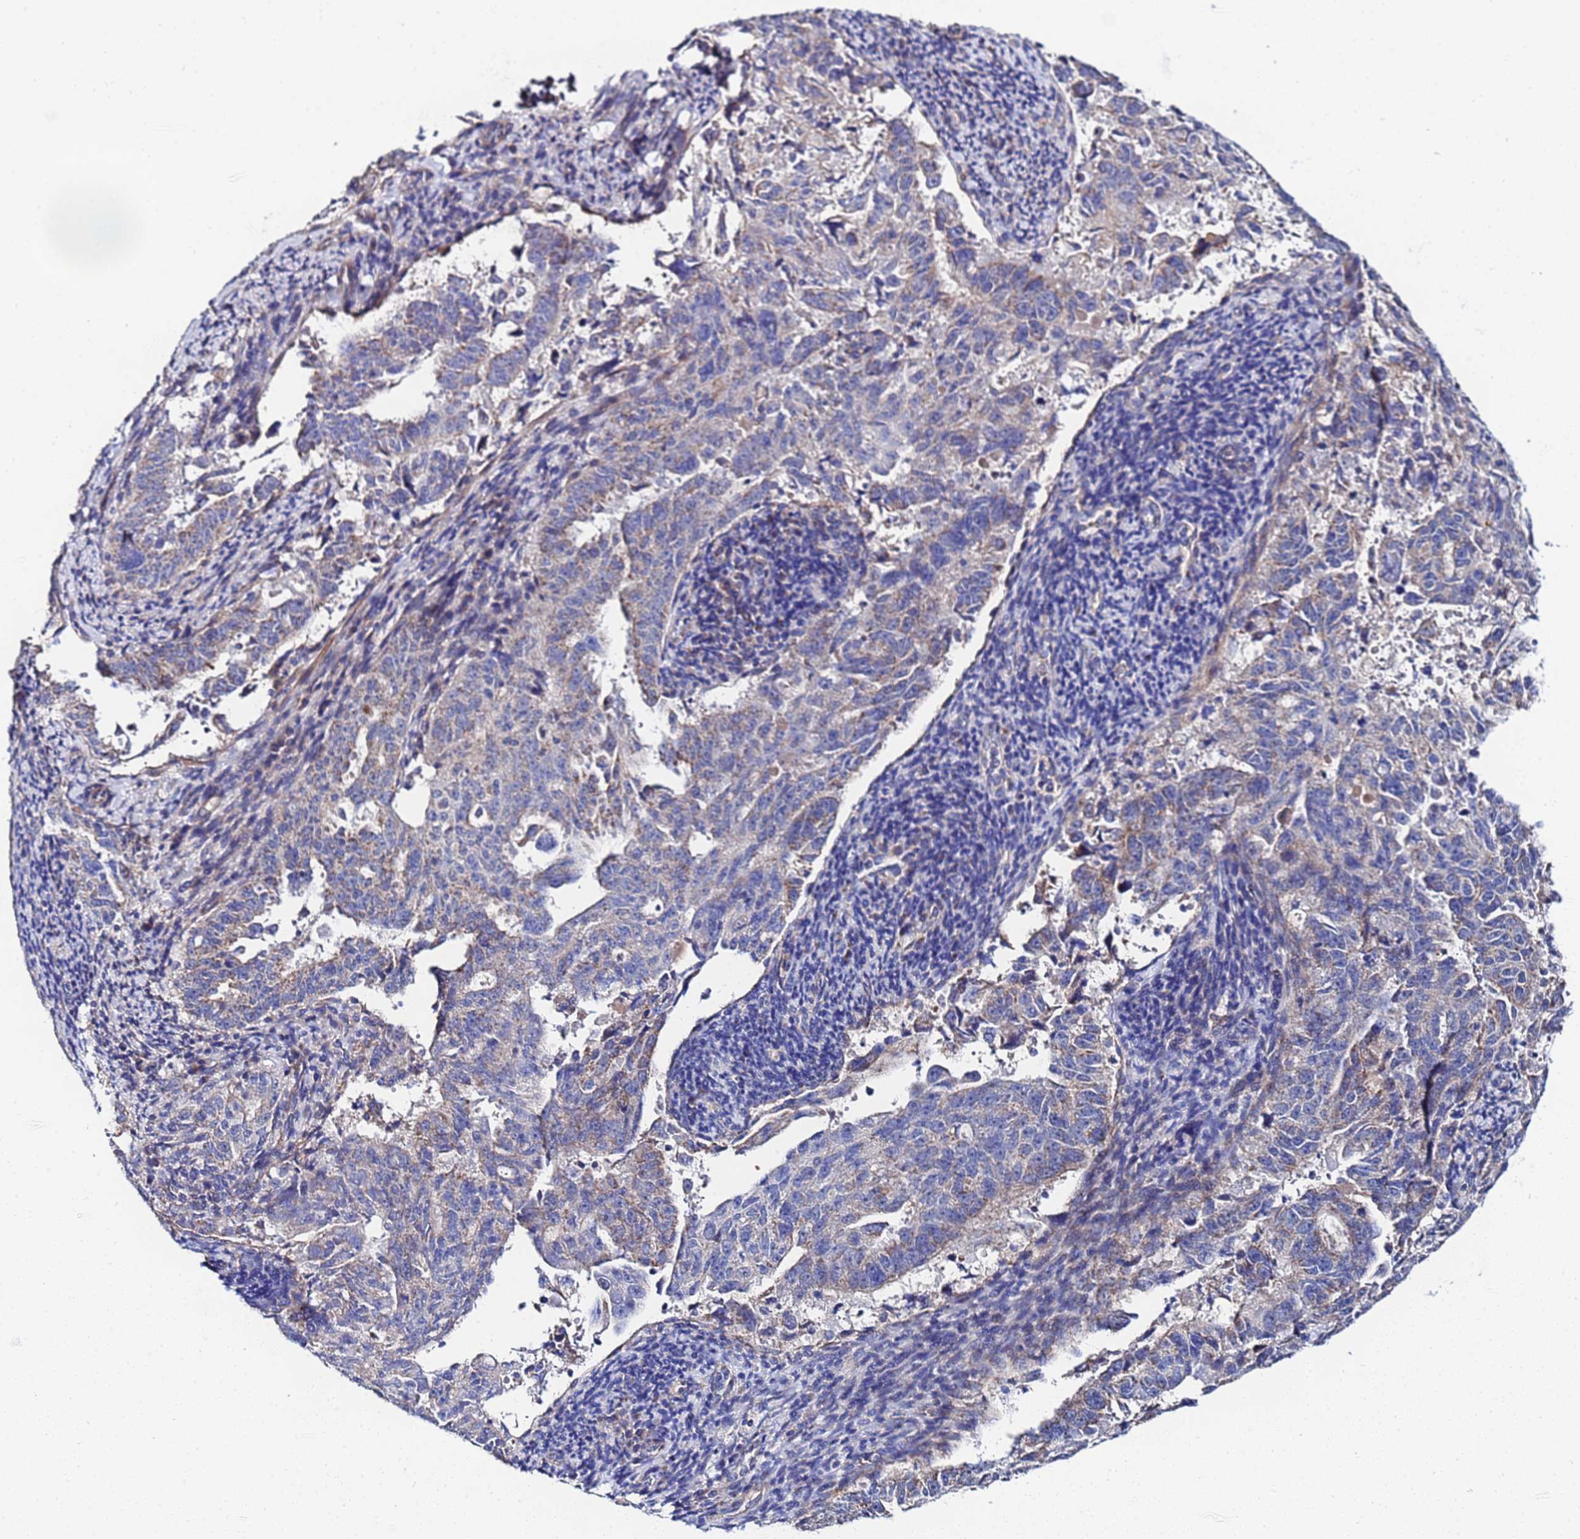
{"staining": {"intensity": "weak", "quantity": "25%-75%", "location": "cytoplasmic/membranous"}, "tissue": "endometrial cancer", "cell_type": "Tumor cells", "image_type": "cancer", "snomed": [{"axis": "morphology", "description": "Adenocarcinoma, NOS"}, {"axis": "topography", "description": "Endometrium"}], "caption": "Protein expression analysis of human endometrial adenocarcinoma reveals weak cytoplasmic/membranous staining in approximately 25%-75% of tumor cells.", "gene": "FAHD2A", "patient": {"sex": "female", "age": 65}}